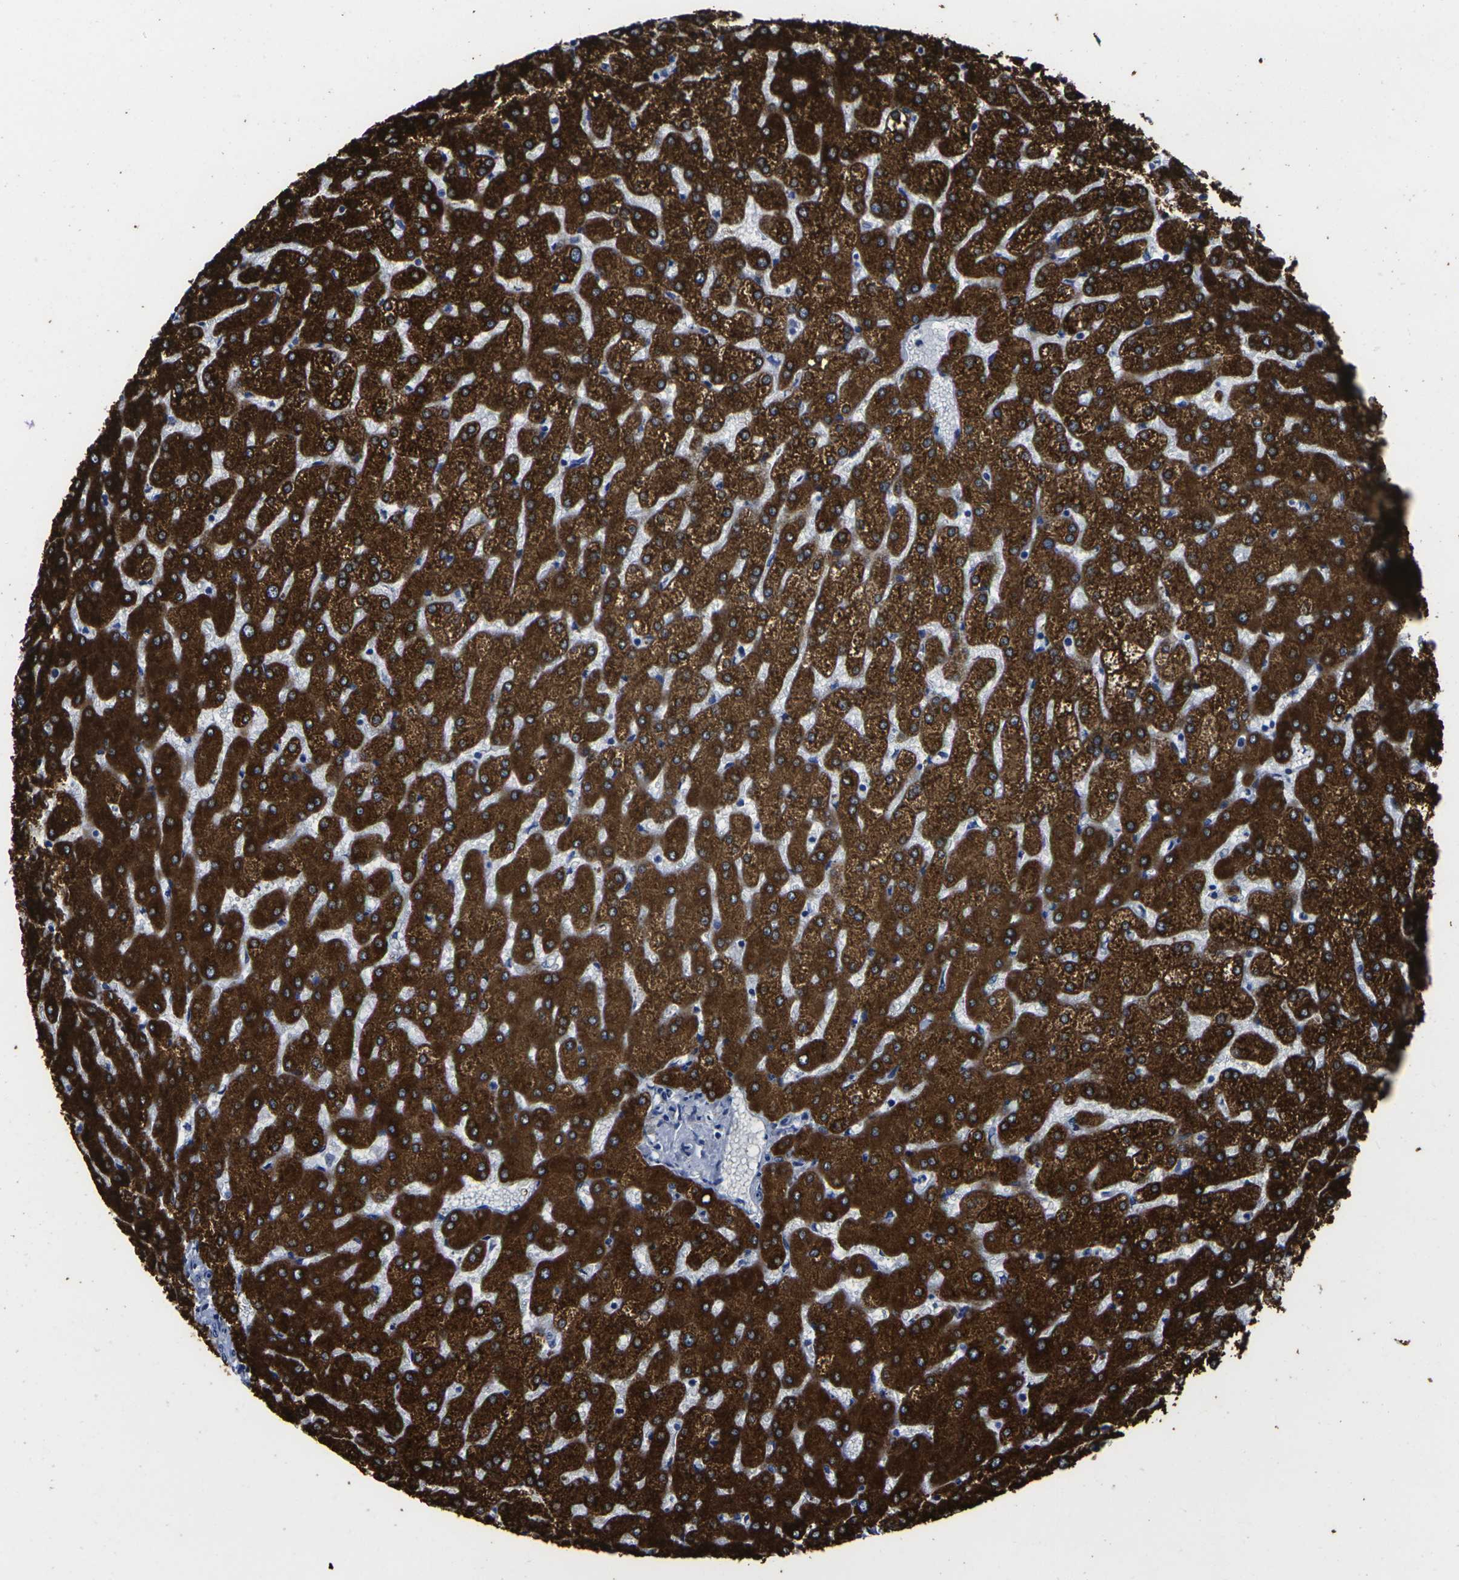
{"staining": {"intensity": "negative", "quantity": "none", "location": "none"}, "tissue": "liver", "cell_type": "Cholangiocytes", "image_type": "normal", "snomed": [{"axis": "morphology", "description": "Normal tissue, NOS"}, {"axis": "topography", "description": "Liver"}], "caption": "DAB (3,3'-diaminobenzidine) immunohistochemical staining of benign human liver exhibits no significant expression in cholangiocytes. (DAB (3,3'-diaminobenzidine) immunohistochemistry (IHC), high magnification).", "gene": "CYP2C8", "patient": {"sex": "female", "age": 32}}